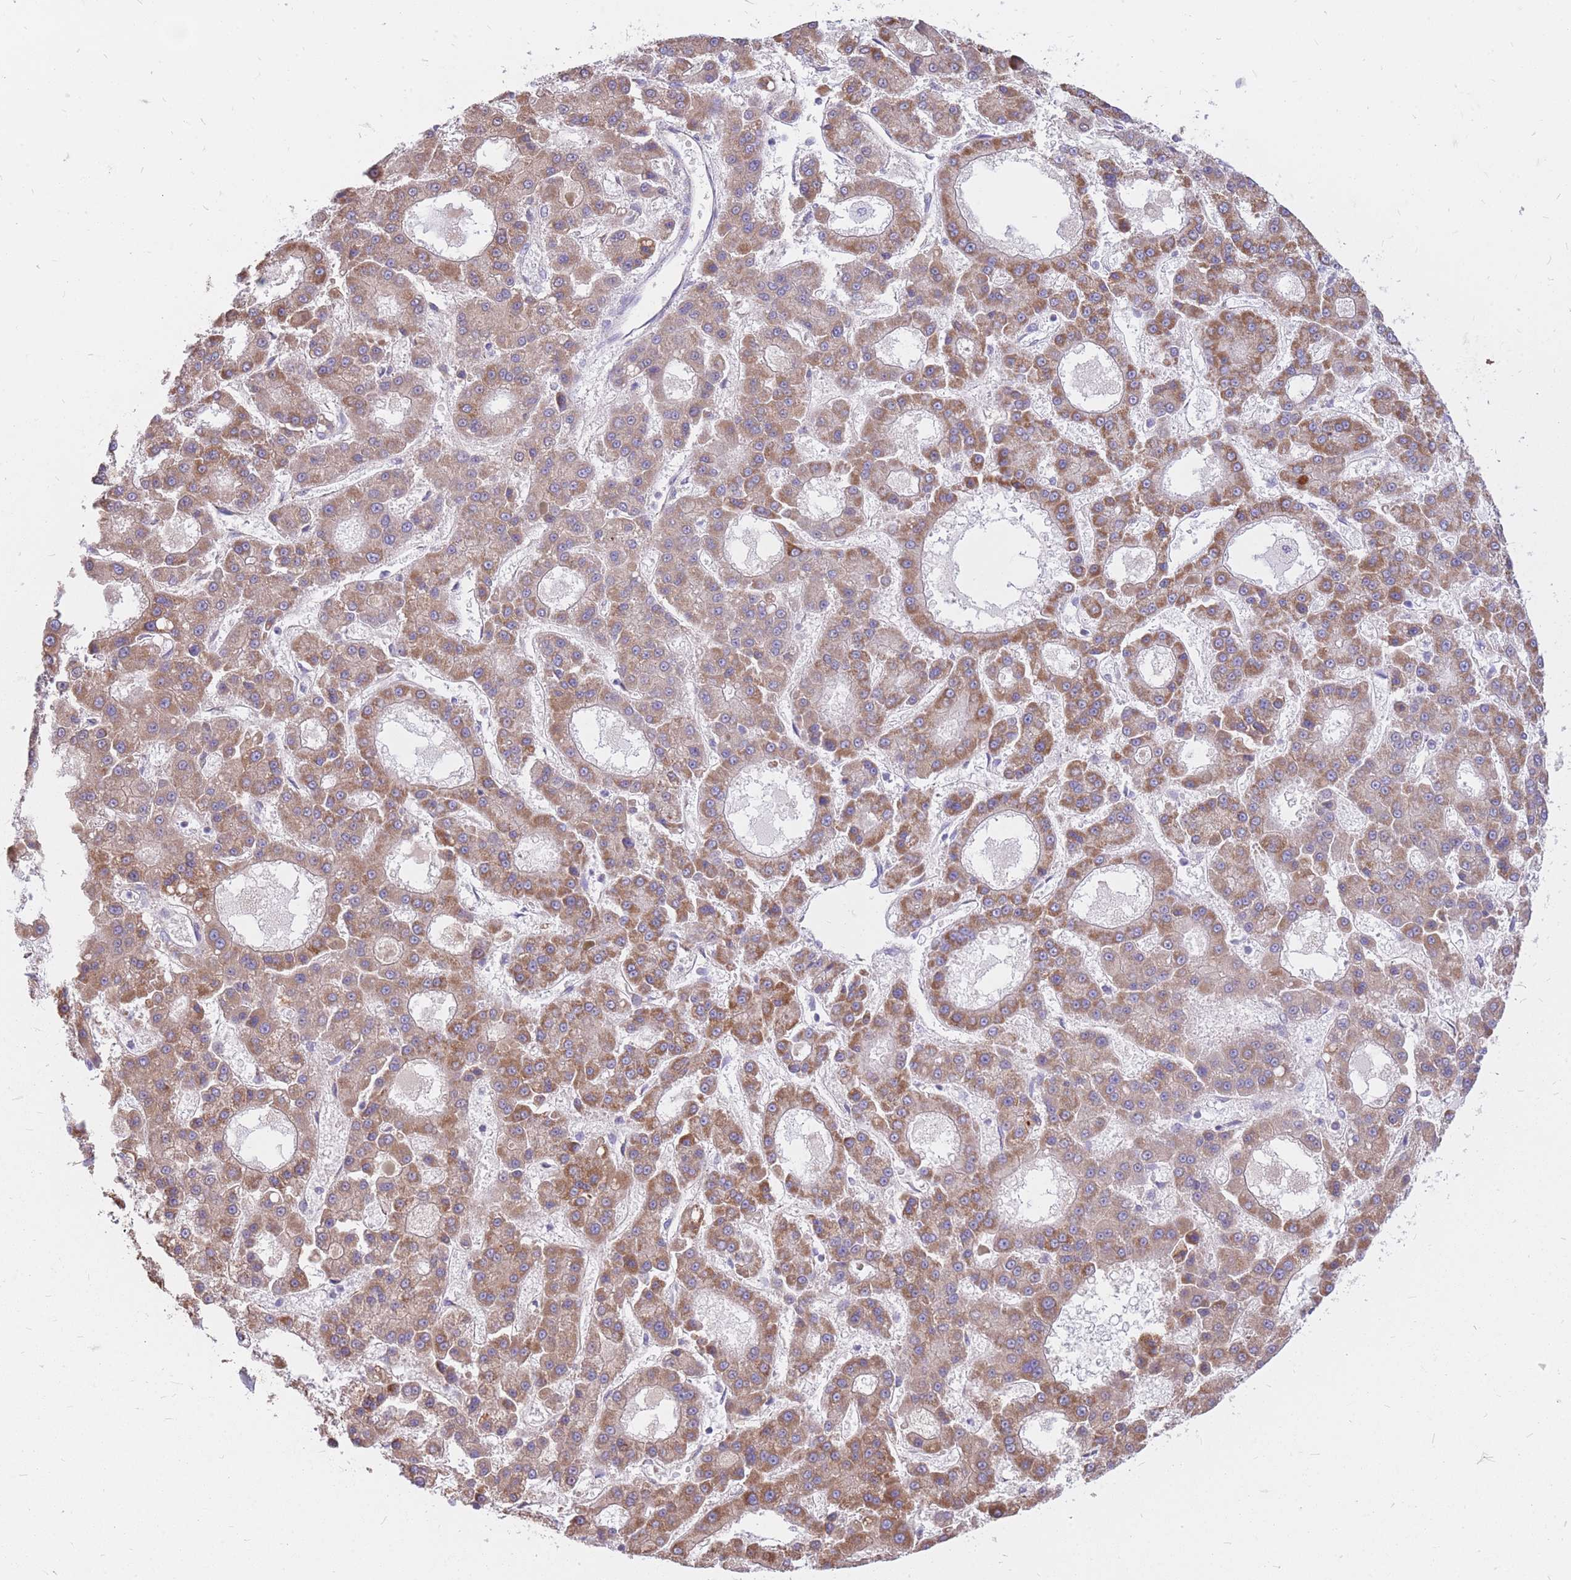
{"staining": {"intensity": "moderate", "quantity": ">75%", "location": "cytoplasmic/membranous"}, "tissue": "liver cancer", "cell_type": "Tumor cells", "image_type": "cancer", "snomed": [{"axis": "morphology", "description": "Carcinoma, Hepatocellular, NOS"}, {"axis": "topography", "description": "Liver"}], "caption": "There is medium levels of moderate cytoplasmic/membranous expression in tumor cells of liver cancer (hepatocellular carcinoma), as demonstrated by immunohistochemical staining (brown color).", "gene": "PCSK1", "patient": {"sex": "male", "age": 70}}